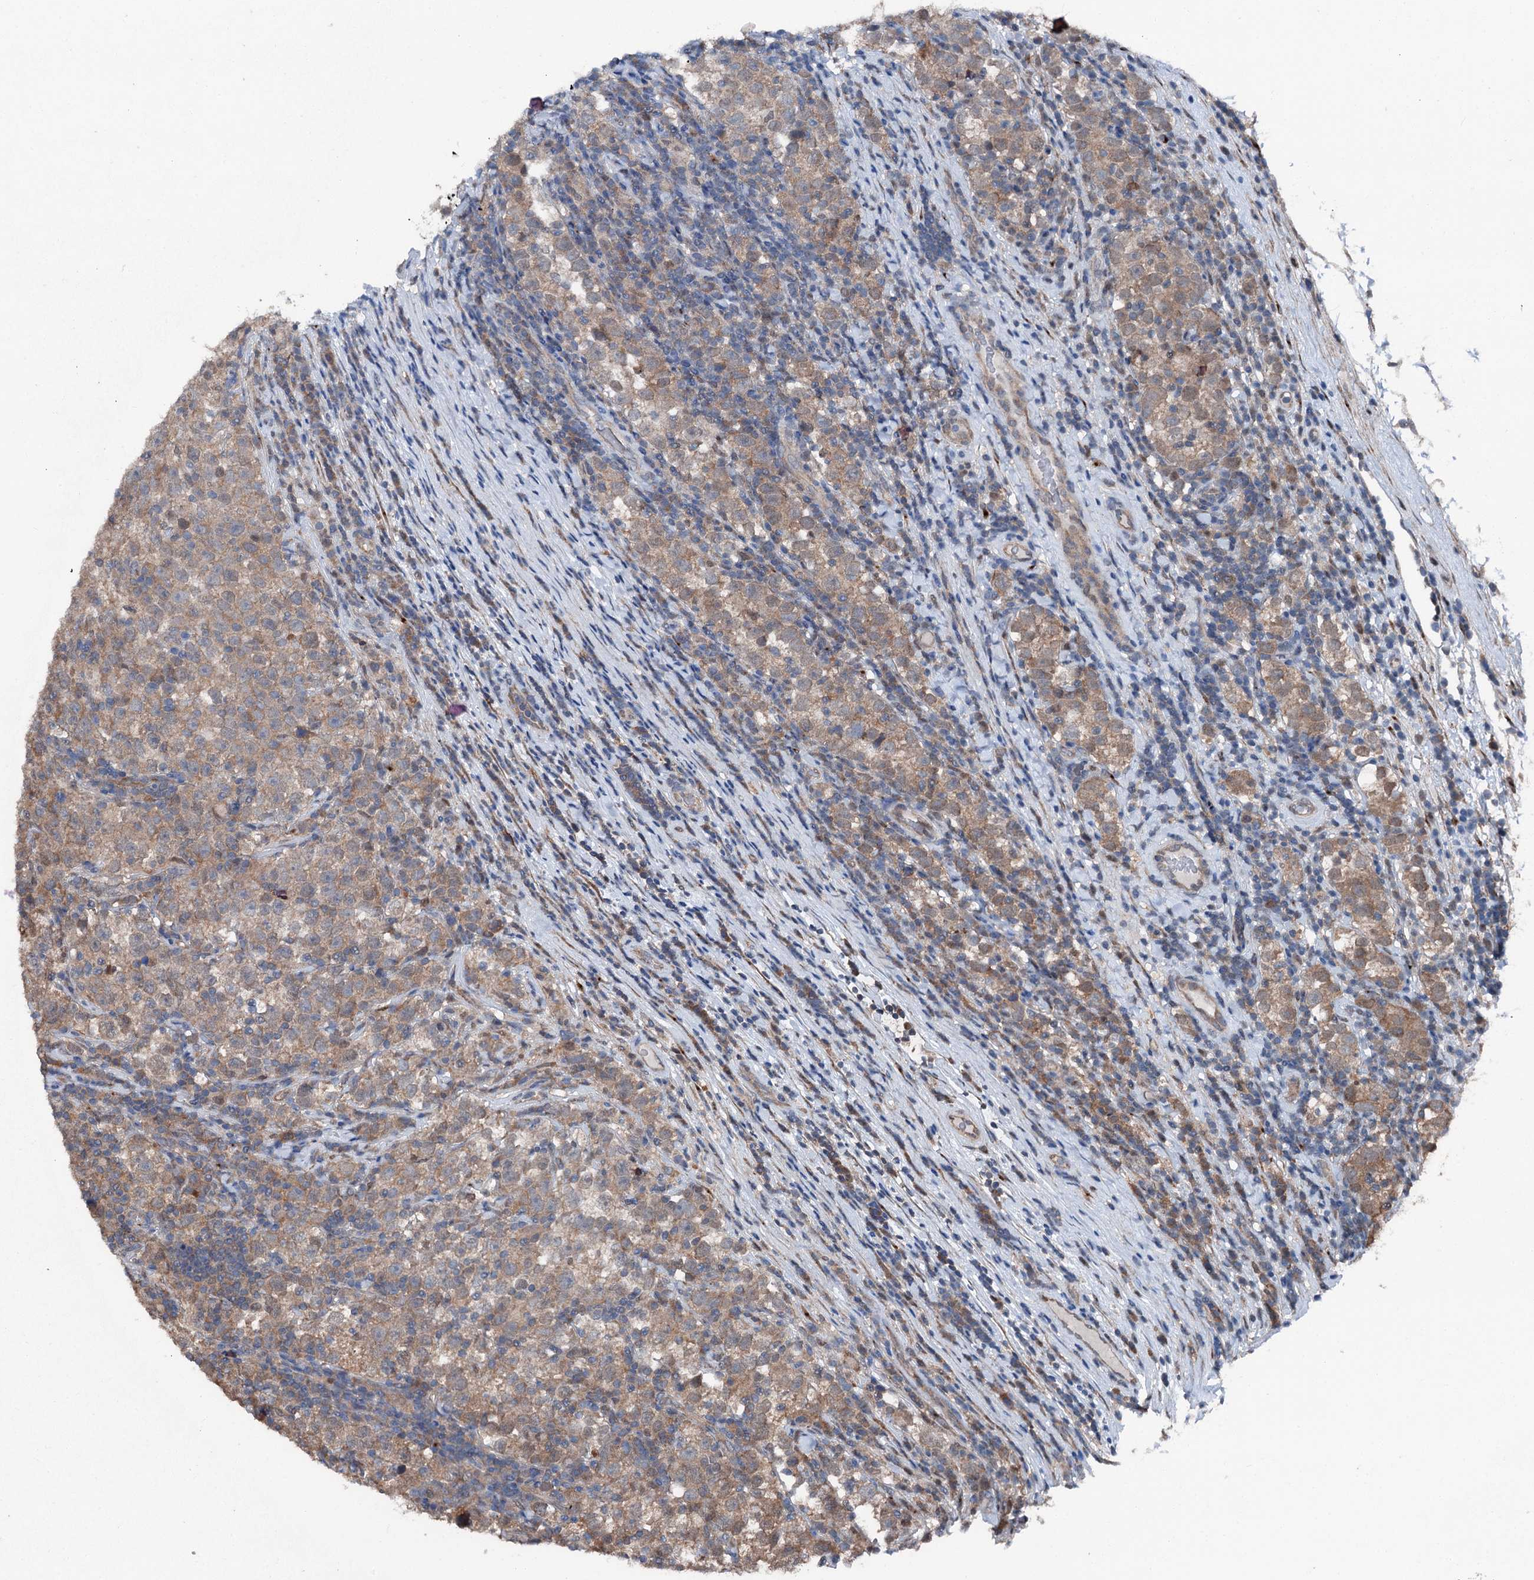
{"staining": {"intensity": "moderate", "quantity": ">75%", "location": "cytoplasmic/membranous"}, "tissue": "testis cancer", "cell_type": "Tumor cells", "image_type": "cancer", "snomed": [{"axis": "morphology", "description": "Normal tissue, NOS"}, {"axis": "morphology", "description": "Seminoma, NOS"}, {"axis": "topography", "description": "Testis"}], "caption": "Testis cancer (seminoma) was stained to show a protein in brown. There is medium levels of moderate cytoplasmic/membranous staining in about >75% of tumor cells.", "gene": "PSMD13", "patient": {"sex": "male", "age": 43}}